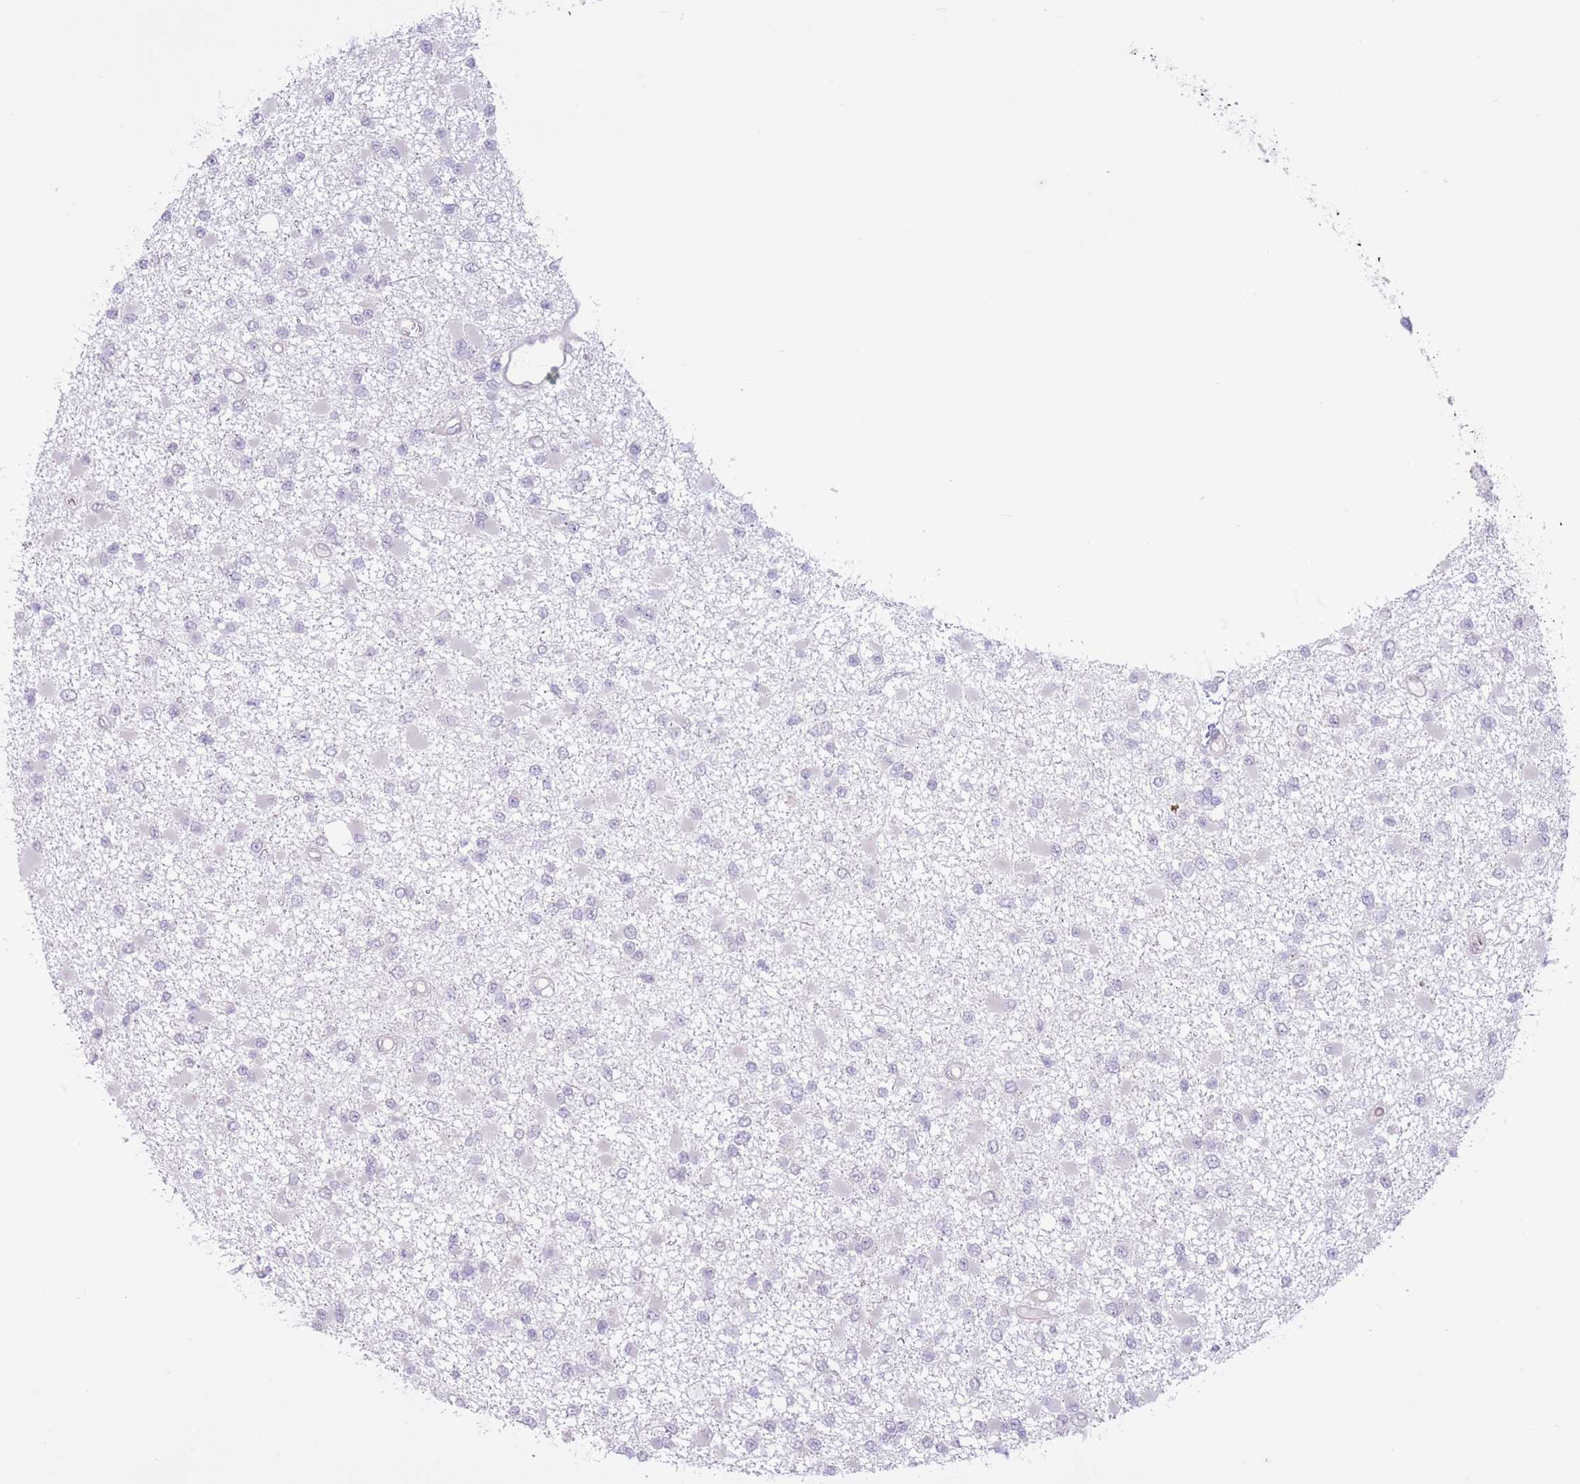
{"staining": {"intensity": "negative", "quantity": "none", "location": "none"}, "tissue": "glioma", "cell_type": "Tumor cells", "image_type": "cancer", "snomed": [{"axis": "morphology", "description": "Glioma, malignant, Low grade"}, {"axis": "topography", "description": "Brain"}], "caption": "IHC histopathology image of human glioma stained for a protein (brown), which displays no staining in tumor cells.", "gene": "ARPIN", "patient": {"sex": "female", "age": 22}}